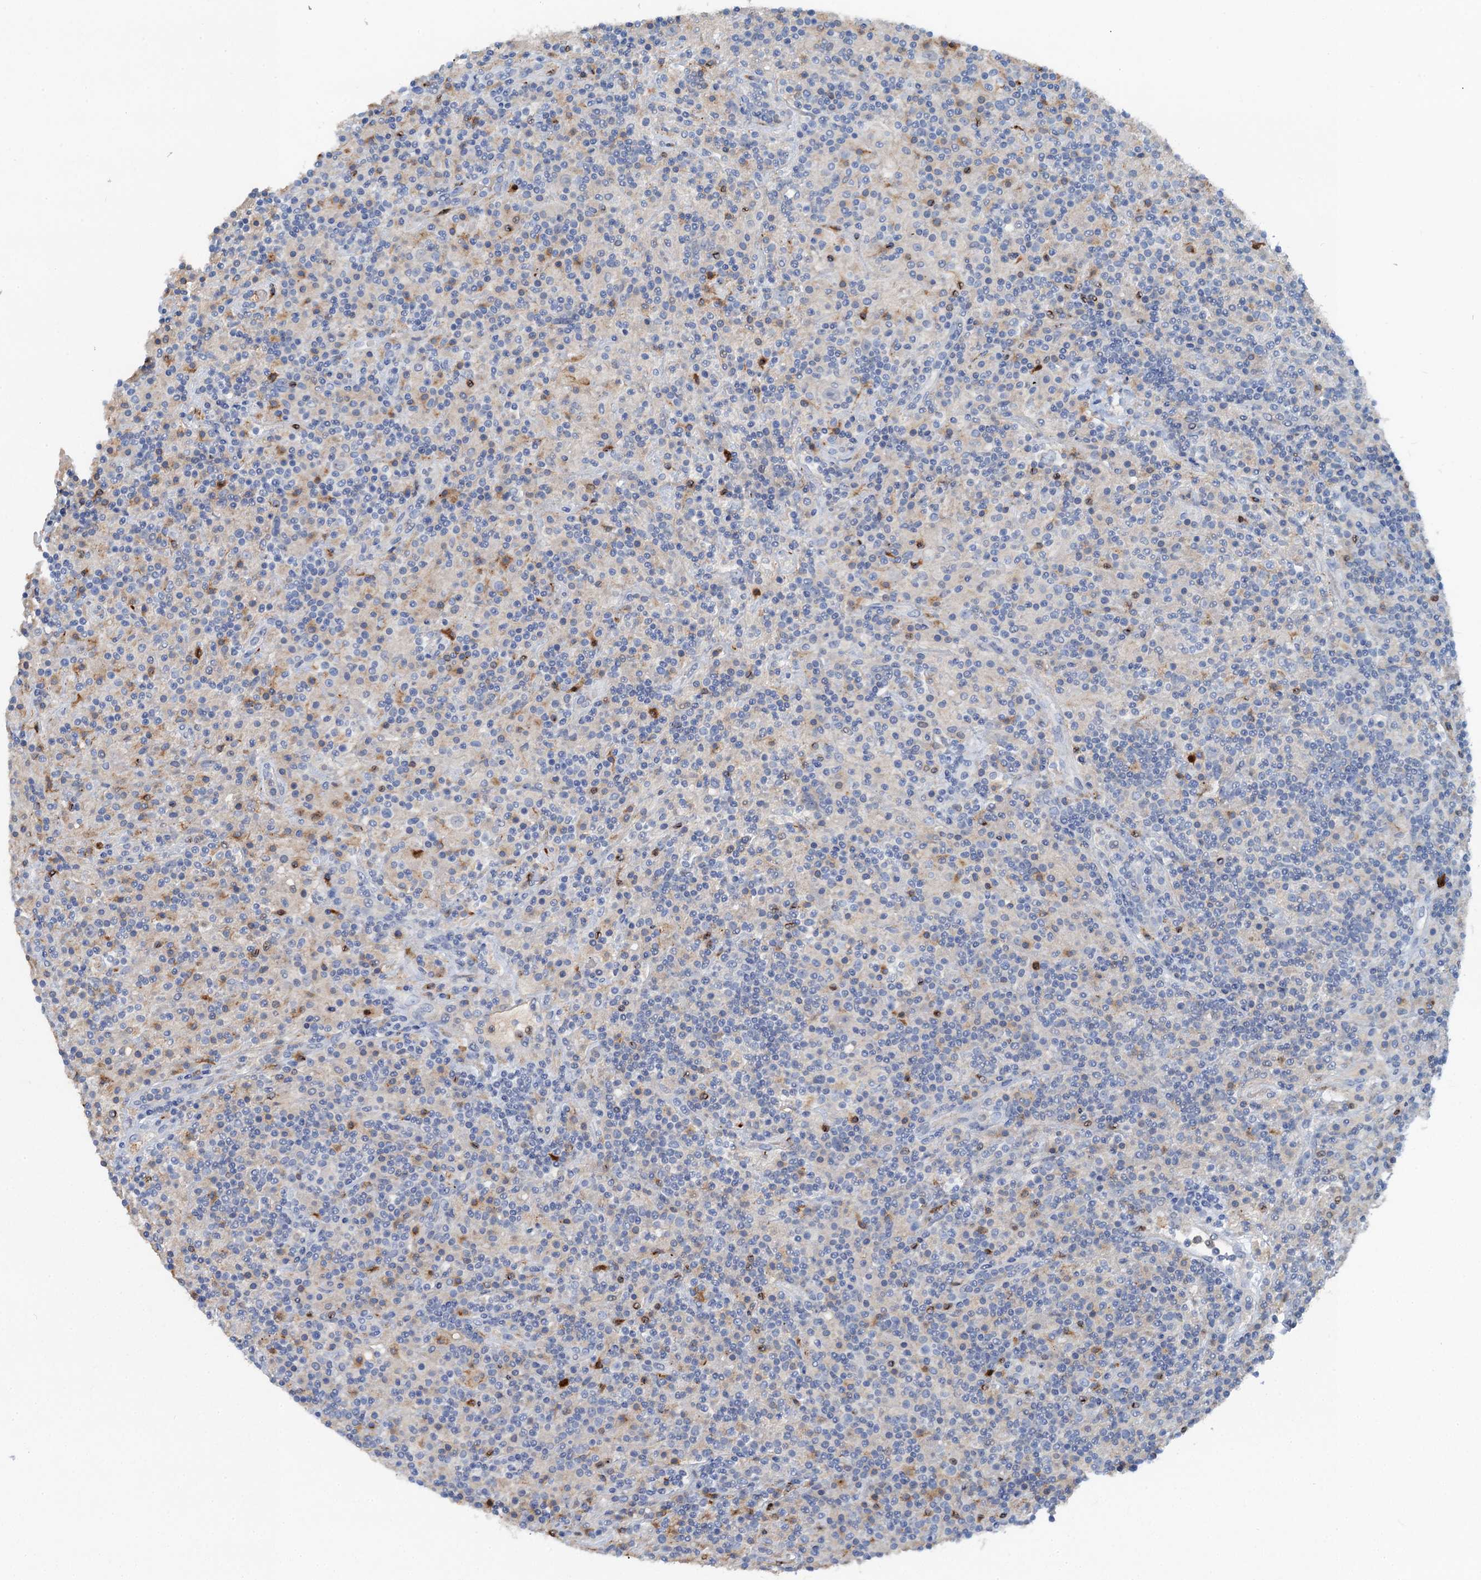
{"staining": {"intensity": "negative", "quantity": "none", "location": "none"}, "tissue": "lymphoma", "cell_type": "Tumor cells", "image_type": "cancer", "snomed": [{"axis": "morphology", "description": "Hodgkin's disease, NOS"}, {"axis": "topography", "description": "Lymph node"}], "caption": "Immunohistochemical staining of human Hodgkin's disease displays no significant staining in tumor cells.", "gene": "OTOA", "patient": {"sex": "male", "age": 70}}